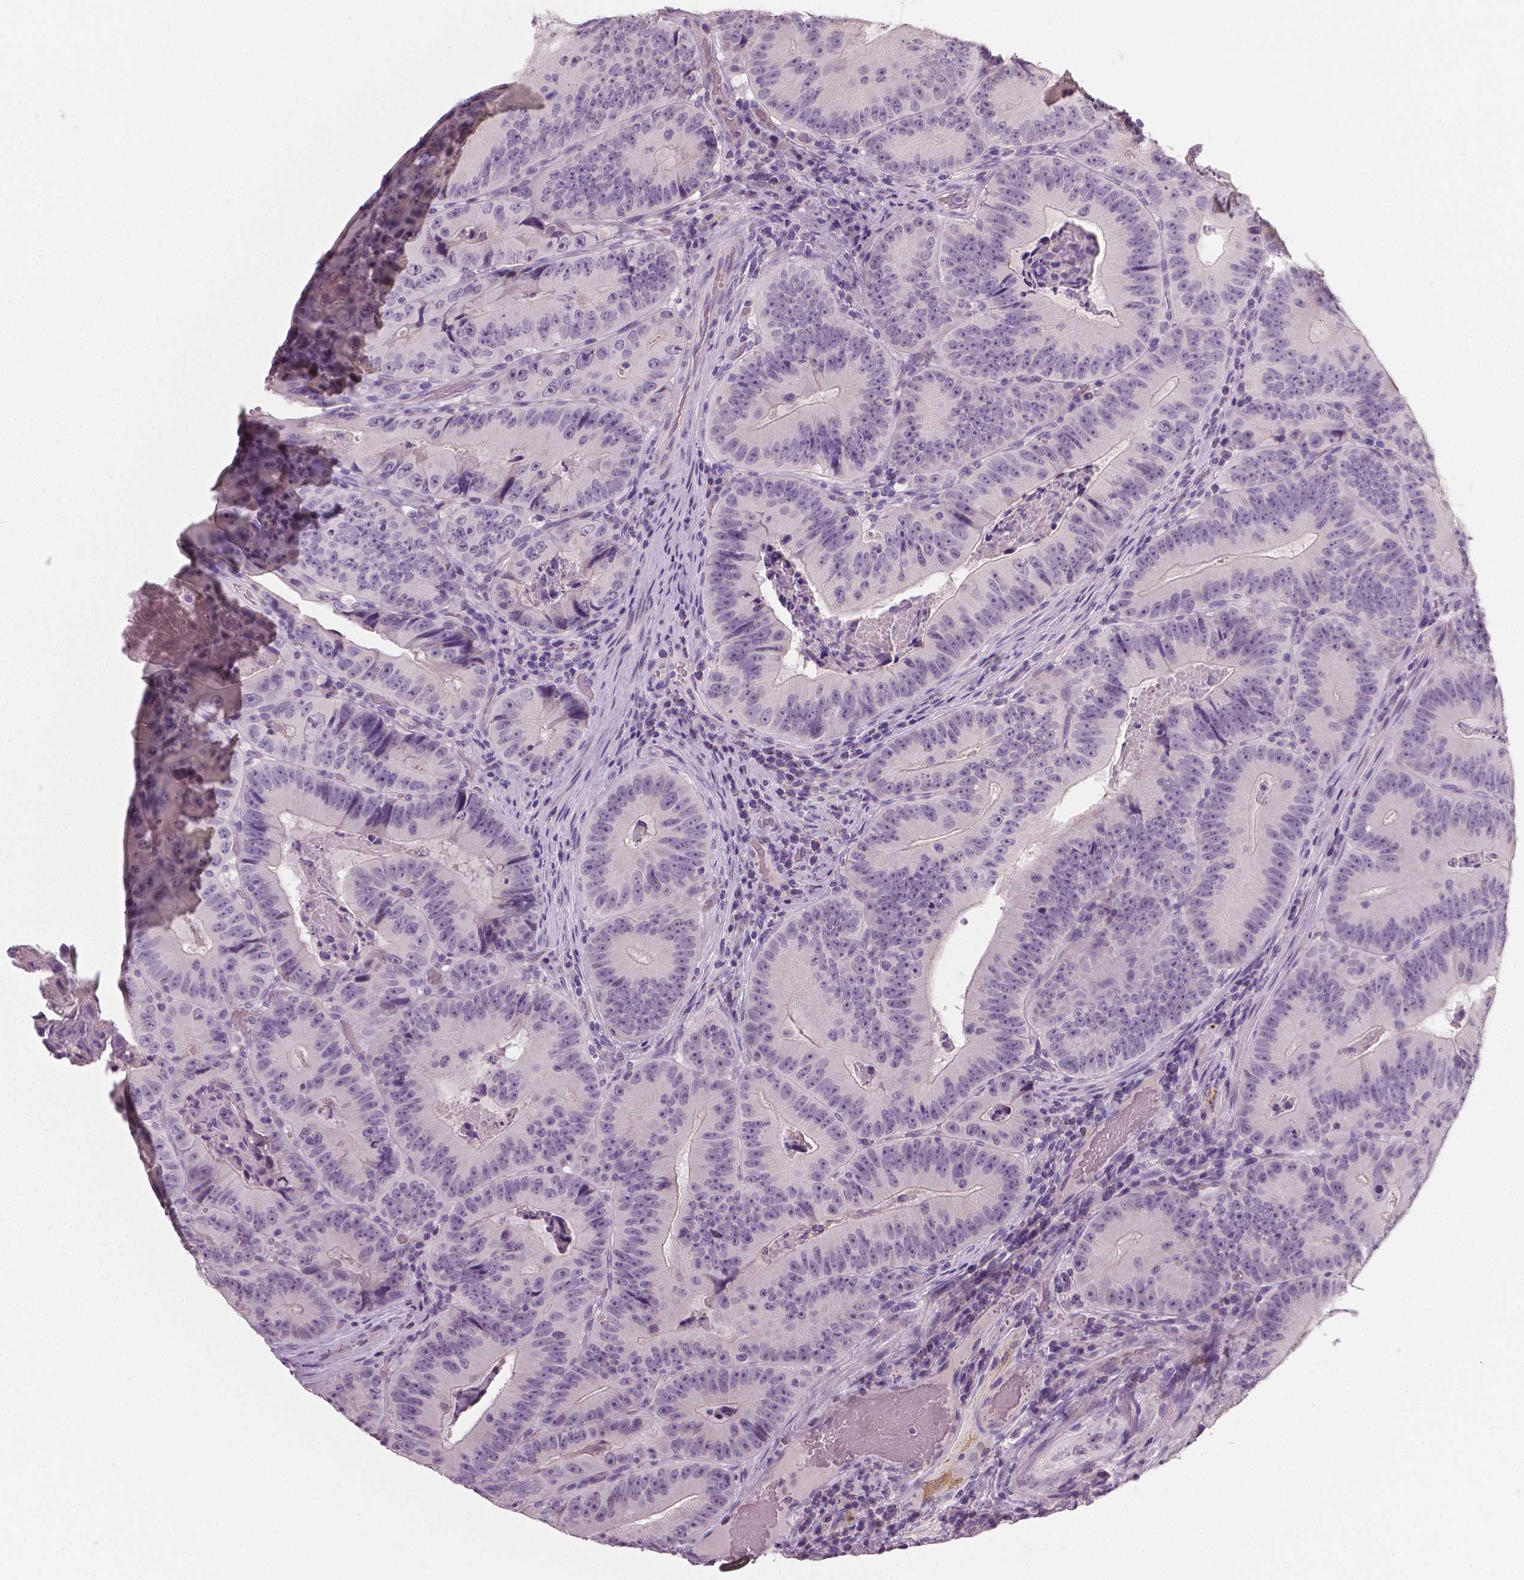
{"staining": {"intensity": "negative", "quantity": "none", "location": "none"}, "tissue": "colorectal cancer", "cell_type": "Tumor cells", "image_type": "cancer", "snomed": [{"axis": "morphology", "description": "Adenocarcinoma, NOS"}, {"axis": "topography", "description": "Colon"}], "caption": "A micrograph of human adenocarcinoma (colorectal) is negative for staining in tumor cells. (Immunohistochemistry (ihc), brightfield microscopy, high magnification).", "gene": "NECAB1", "patient": {"sex": "female", "age": 86}}